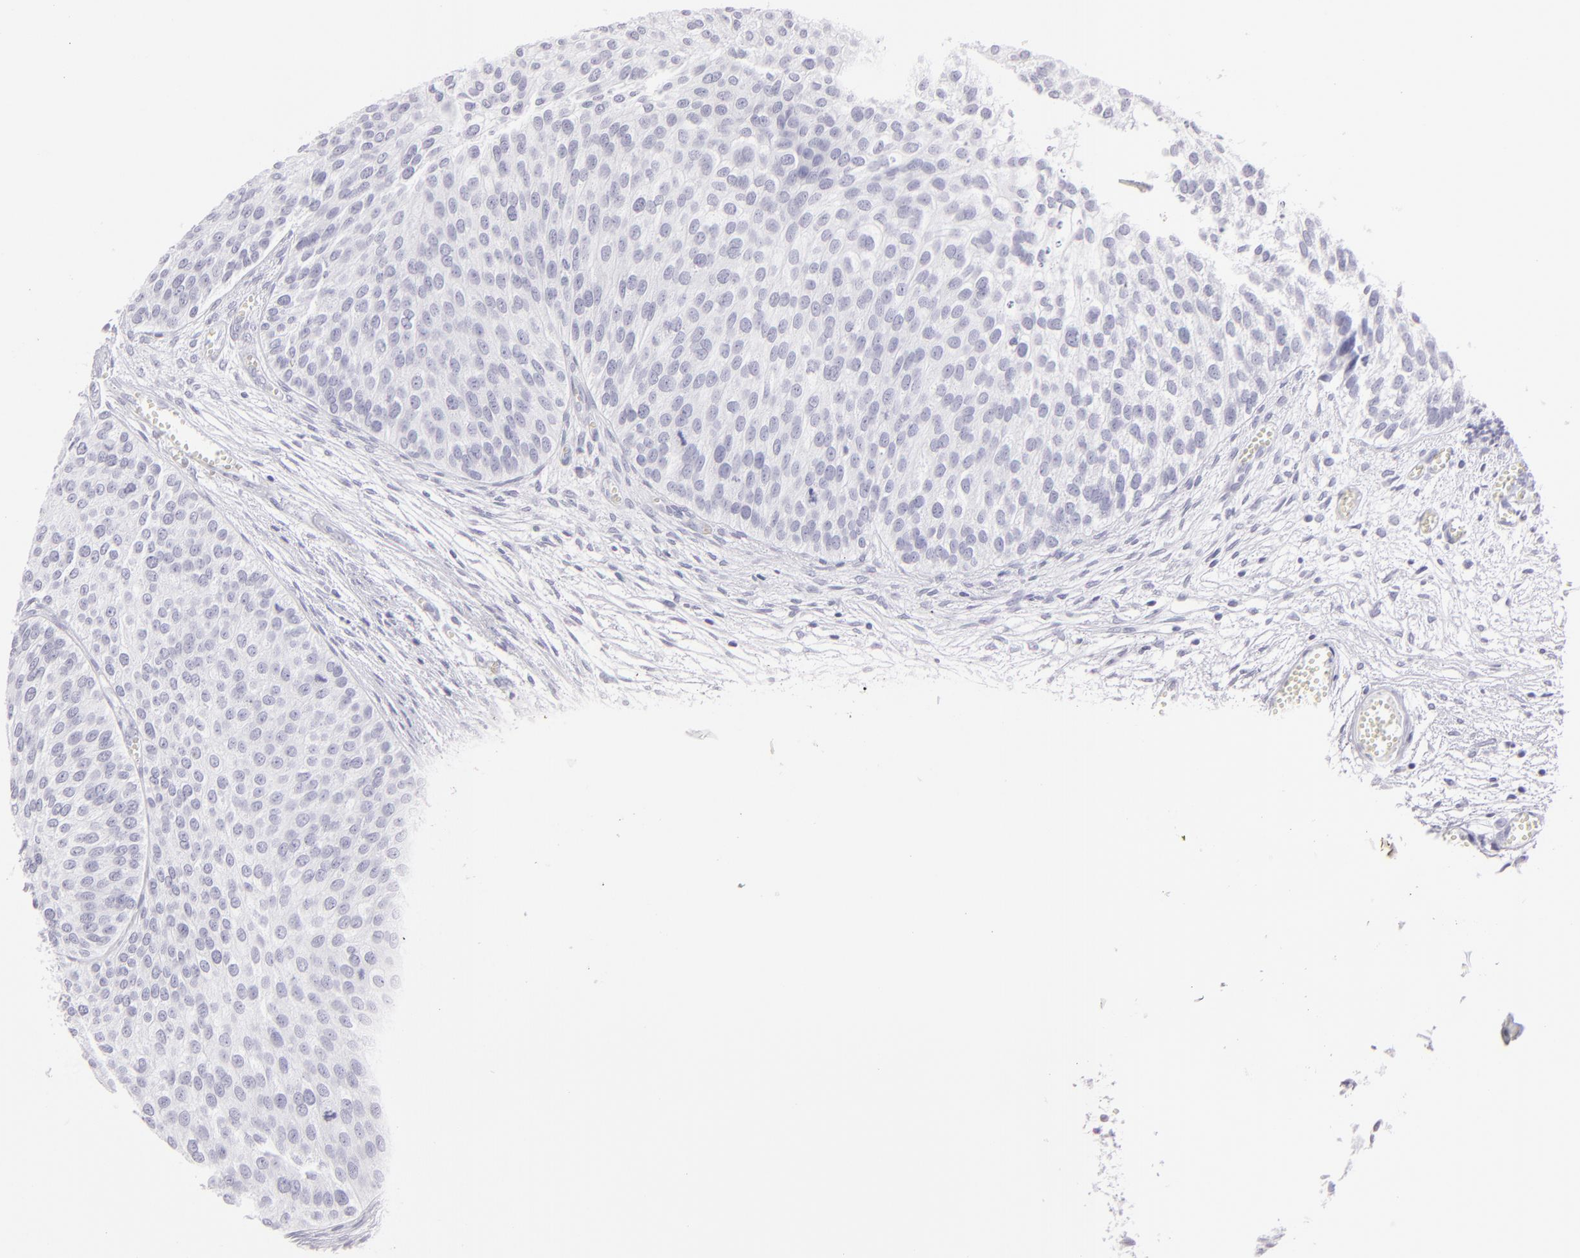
{"staining": {"intensity": "negative", "quantity": "none", "location": "none"}, "tissue": "urothelial cancer", "cell_type": "Tumor cells", "image_type": "cancer", "snomed": [{"axis": "morphology", "description": "Urothelial carcinoma, Low grade"}, {"axis": "topography", "description": "Urinary bladder"}], "caption": "The micrograph exhibits no significant staining in tumor cells of low-grade urothelial carcinoma.", "gene": "FLG", "patient": {"sex": "male", "age": 84}}